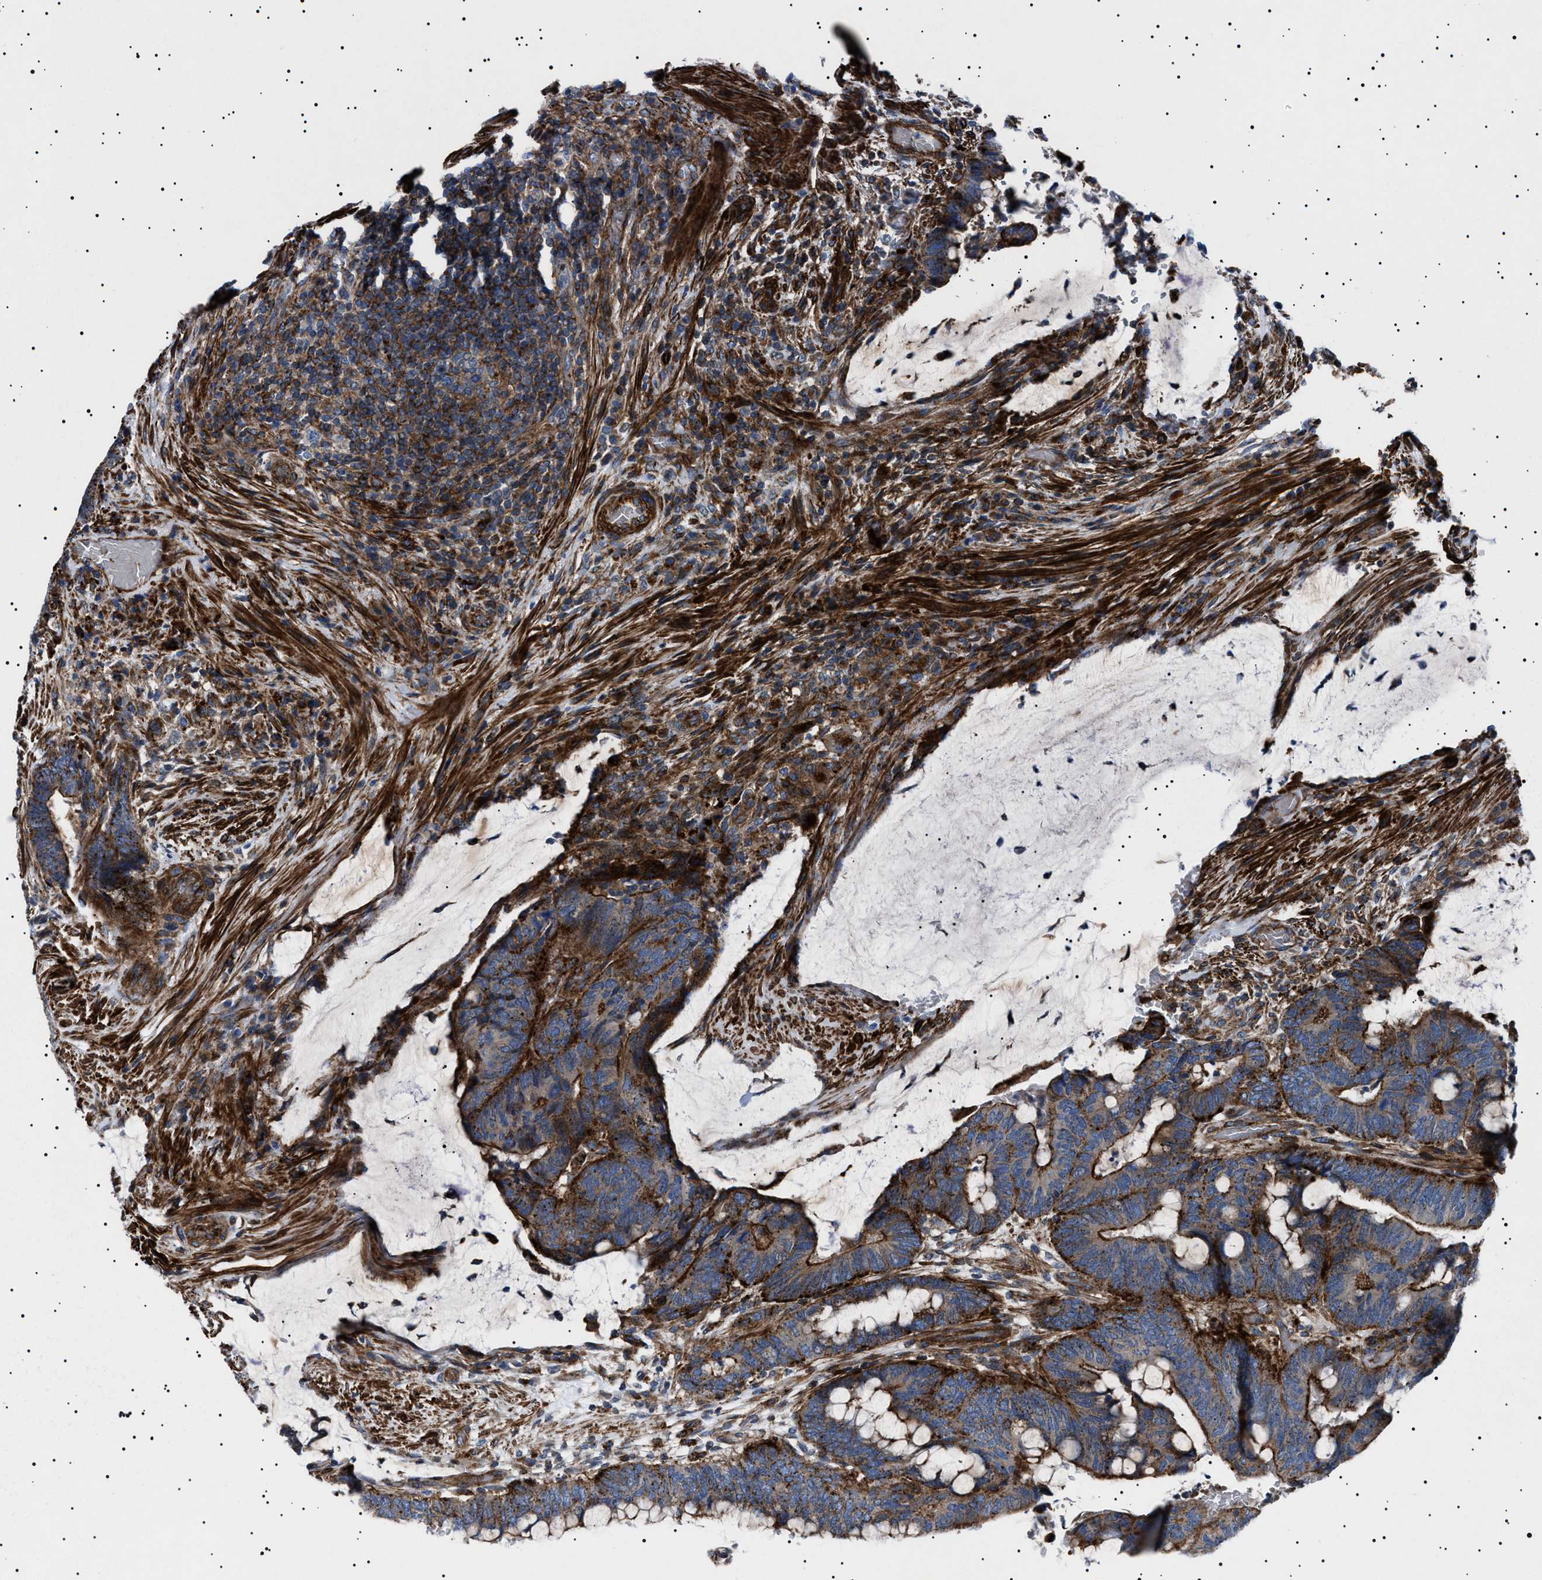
{"staining": {"intensity": "strong", "quantity": "25%-75%", "location": "cytoplasmic/membranous"}, "tissue": "colorectal cancer", "cell_type": "Tumor cells", "image_type": "cancer", "snomed": [{"axis": "morphology", "description": "Normal tissue, NOS"}, {"axis": "morphology", "description": "Adenocarcinoma, NOS"}, {"axis": "topography", "description": "Rectum"}, {"axis": "topography", "description": "Peripheral nerve tissue"}], "caption": "The micrograph exhibits staining of adenocarcinoma (colorectal), revealing strong cytoplasmic/membranous protein positivity (brown color) within tumor cells.", "gene": "NEU1", "patient": {"sex": "male", "age": 92}}